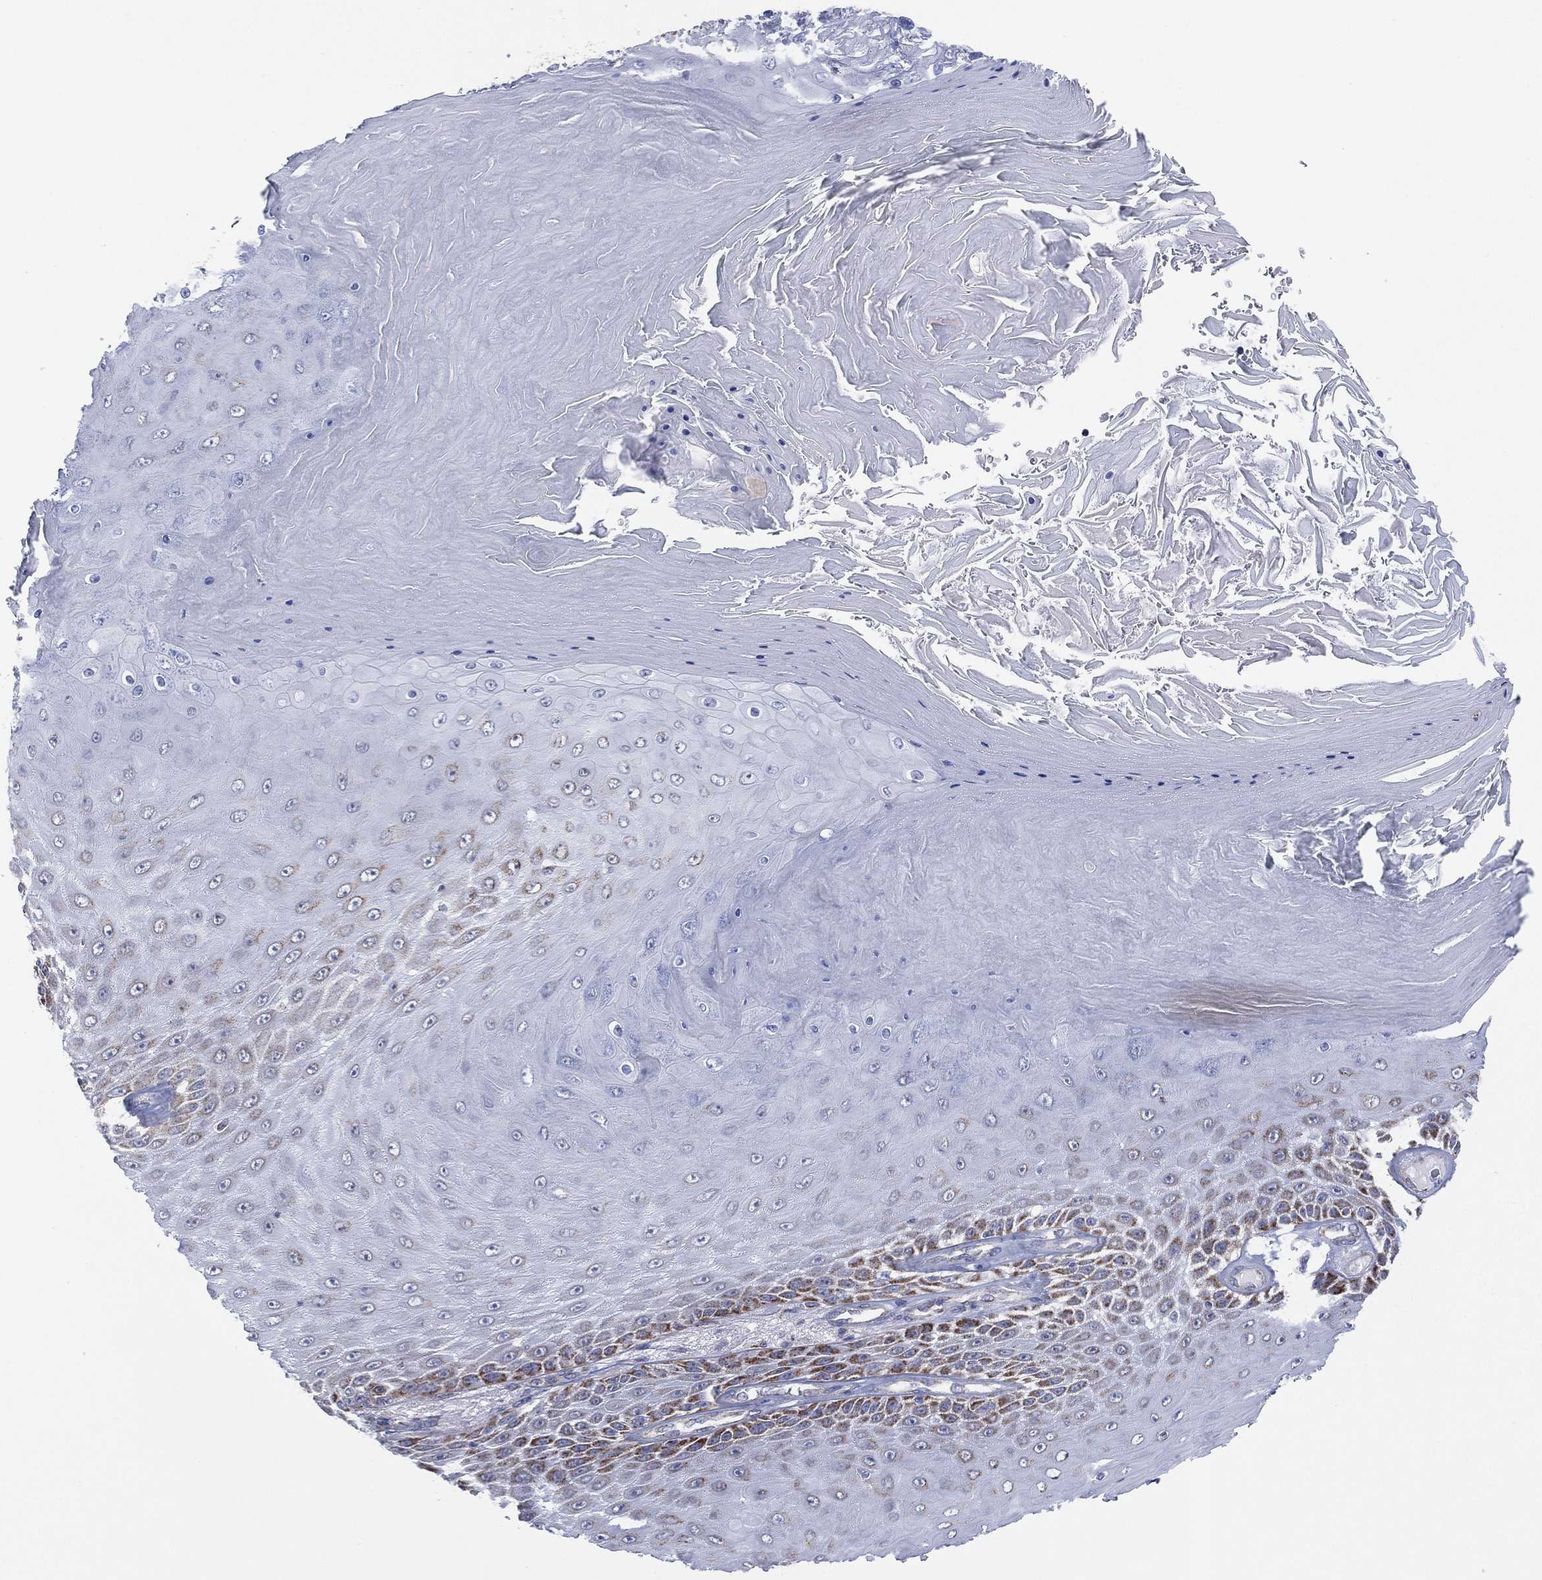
{"staining": {"intensity": "strong", "quantity": "<25%", "location": "cytoplasmic/membranous"}, "tissue": "skin cancer", "cell_type": "Tumor cells", "image_type": "cancer", "snomed": [{"axis": "morphology", "description": "Squamous cell carcinoma, NOS"}, {"axis": "topography", "description": "Skin"}], "caption": "A histopathology image showing strong cytoplasmic/membranous staining in approximately <25% of tumor cells in skin cancer (squamous cell carcinoma), as visualized by brown immunohistochemical staining.", "gene": "INA", "patient": {"sex": "male", "age": 62}}